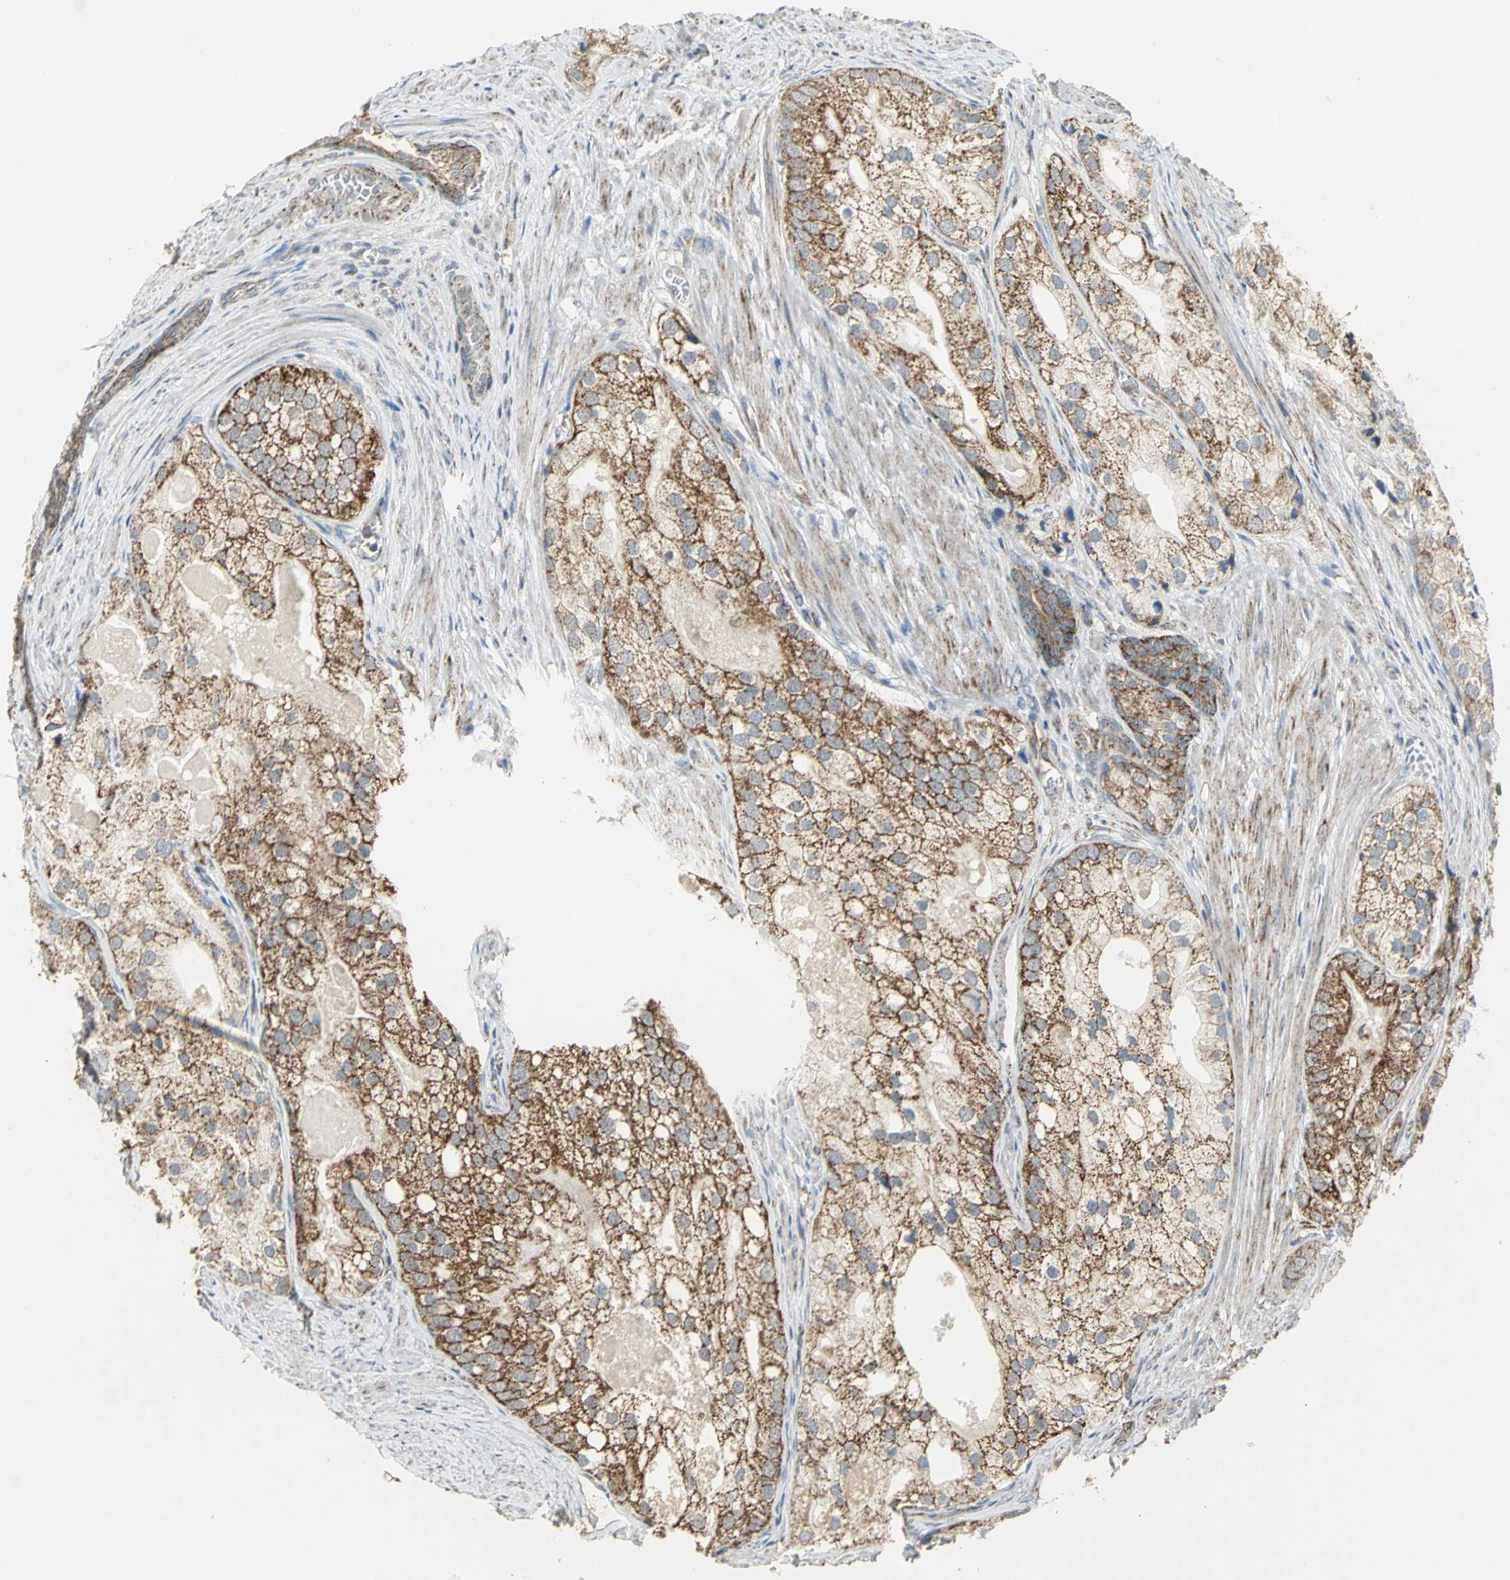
{"staining": {"intensity": "strong", "quantity": ">75%", "location": "cytoplasmic/membranous"}, "tissue": "prostate cancer", "cell_type": "Tumor cells", "image_type": "cancer", "snomed": [{"axis": "morphology", "description": "Adenocarcinoma, Low grade"}, {"axis": "topography", "description": "Prostate"}], "caption": "Protein staining of prostate cancer (low-grade adenocarcinoma) tissue shows strong cytoplasmic/membranous staining in about >75% of tumor cells.", "gene": "NDUFB5", "patient": {"sex": "male", "age": 69}}